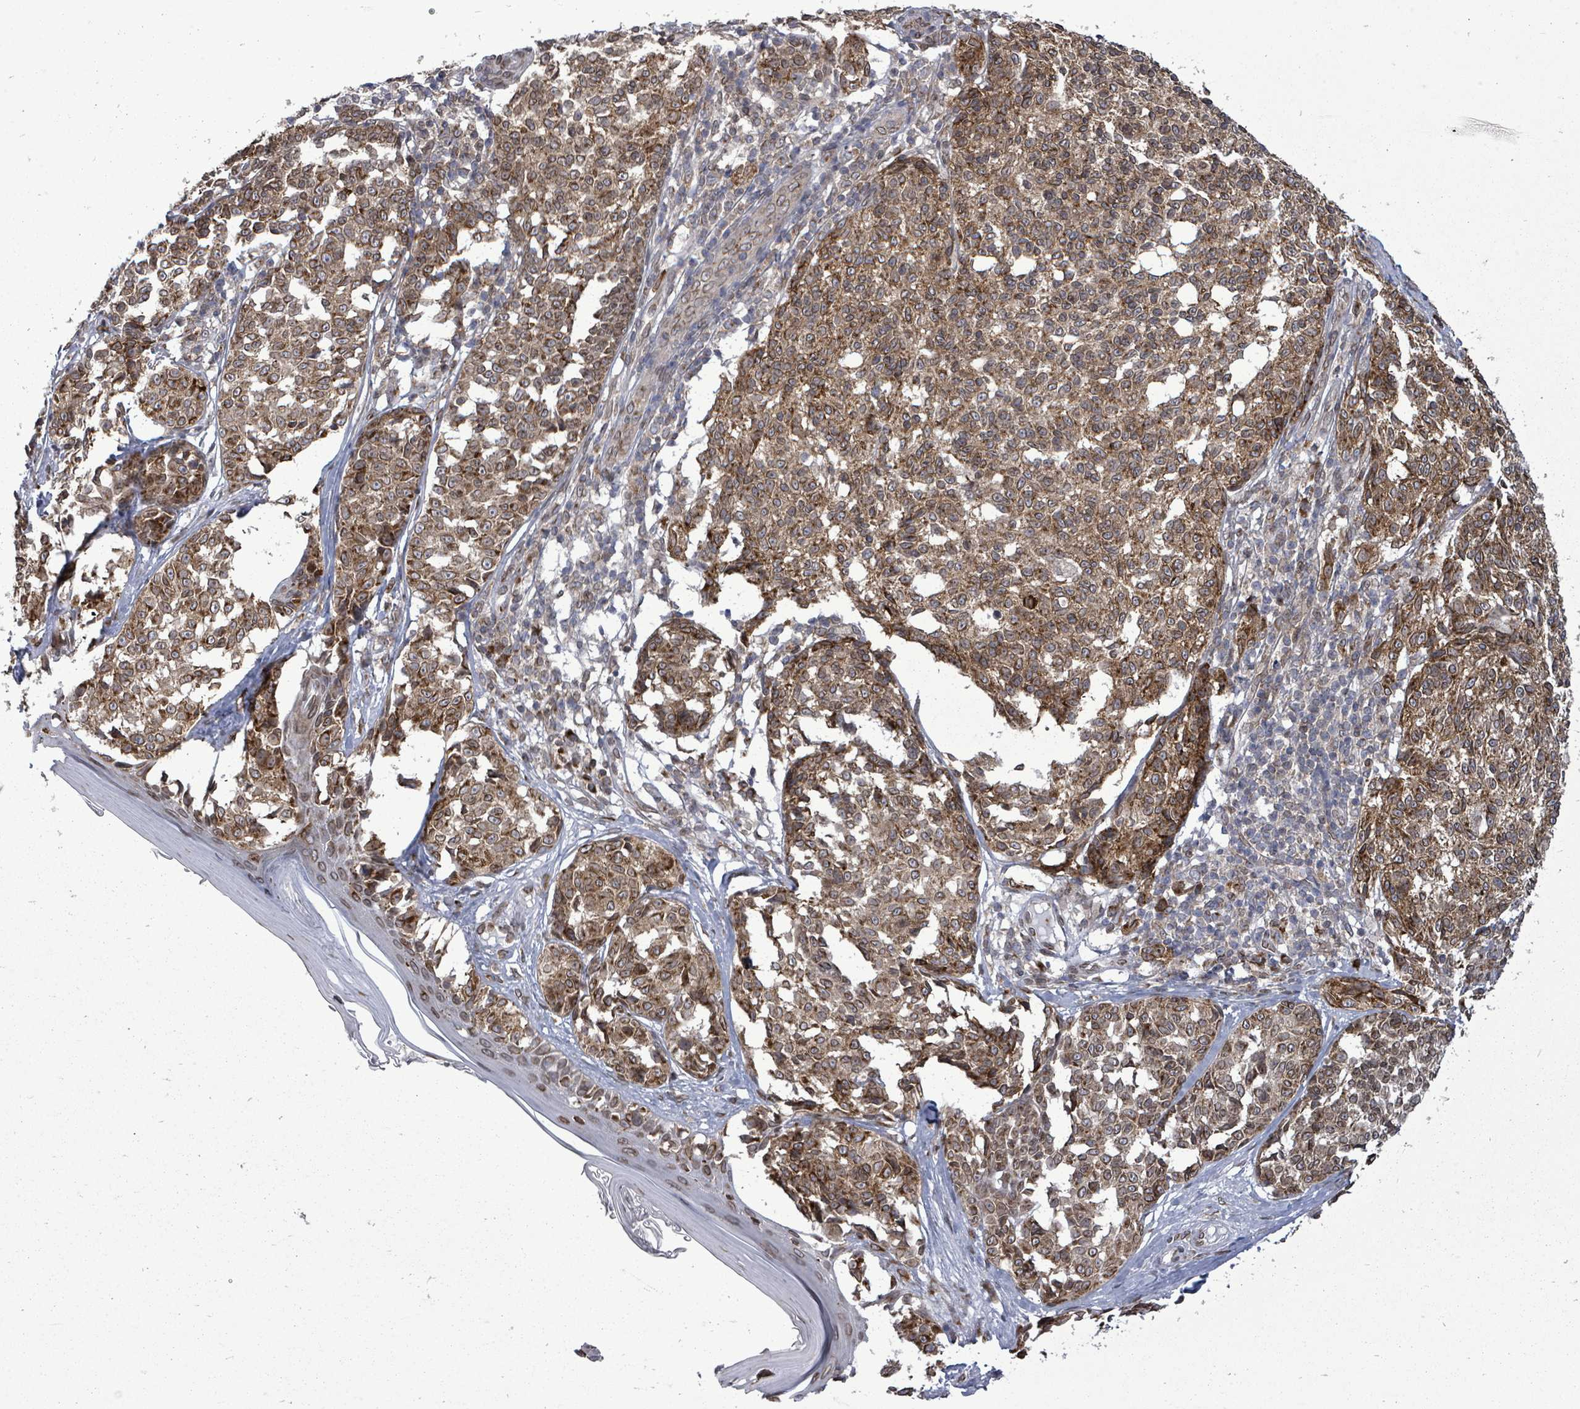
{"staining": {"intensity": "moderate", "quantity": ">75%", "location": "cytoplasmic/membranous,nuclear"}, "tissue": "melanoma", "cell_type": "Tumor cells", "image_type": "cancer", "snomed": [{"axis": "morphology", "description": "Malignant melanoma, NOS"}, {"axis": "topography", "description": "Skin of upper extremity"}], "caption": "Malignant melanoma tissue exhibits moderate cytoplasmic/membranous and nuclear positivity in about >75% of tumor cells", "gene": "ARFGAP1", "patient": {"sex": "male", "age": 40}}